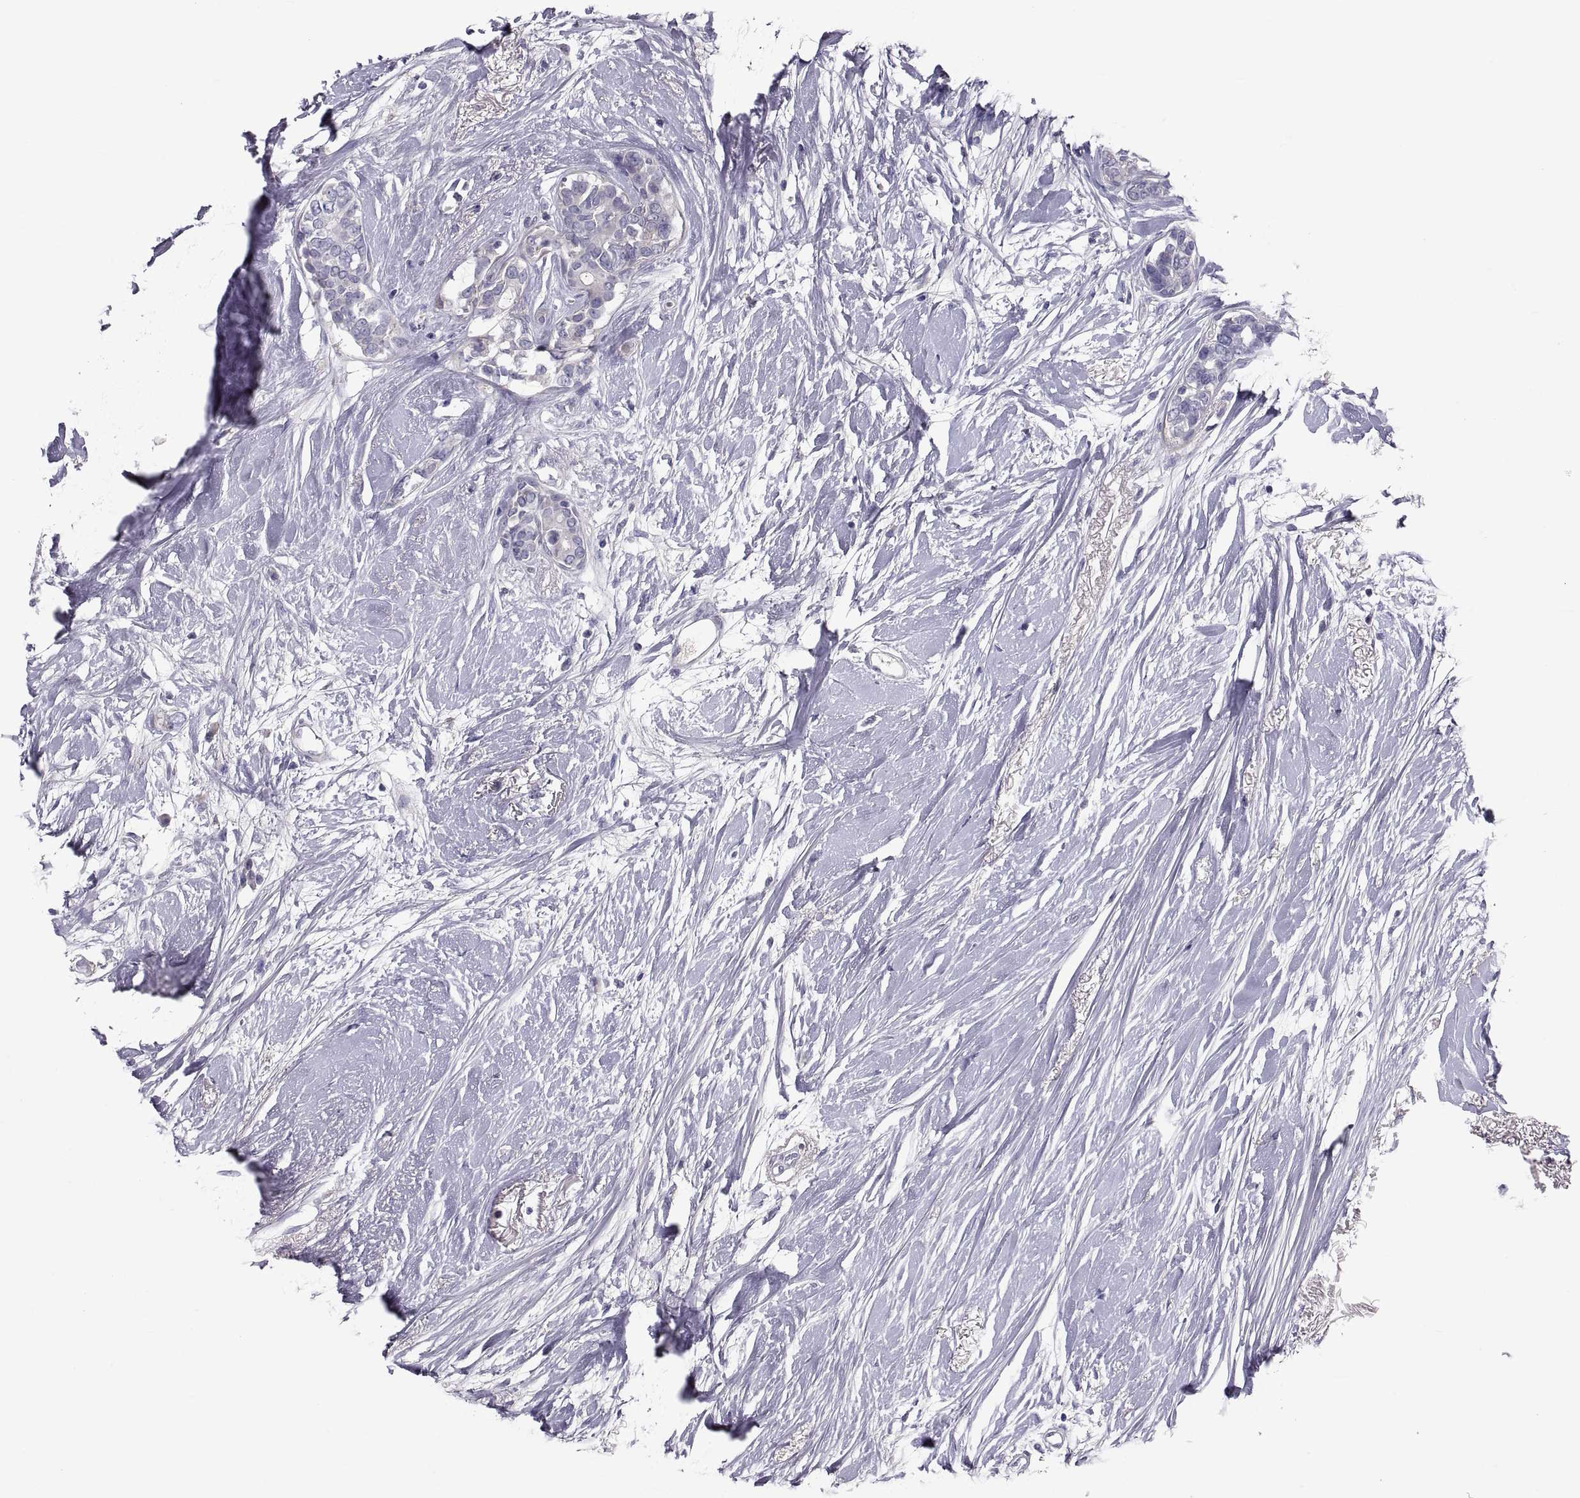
{"staining": {"intensity": "negative", "quantity": "none", "location": "none"}, "tissue": "breast cancer", "cell_type": "Tumor cells", "image_type": "cancer", "snomed": [{"axis": "morphology", "description": "Duct carcinoma"}, {"axis": "topography", "description": "Breast"}], "caption": "A photomicrograph of human breast intraductal carcinoma is negative for staining in tumor cells.", "gene": "PDZRN4", "patient": {"sex": "female", "age": 40}}